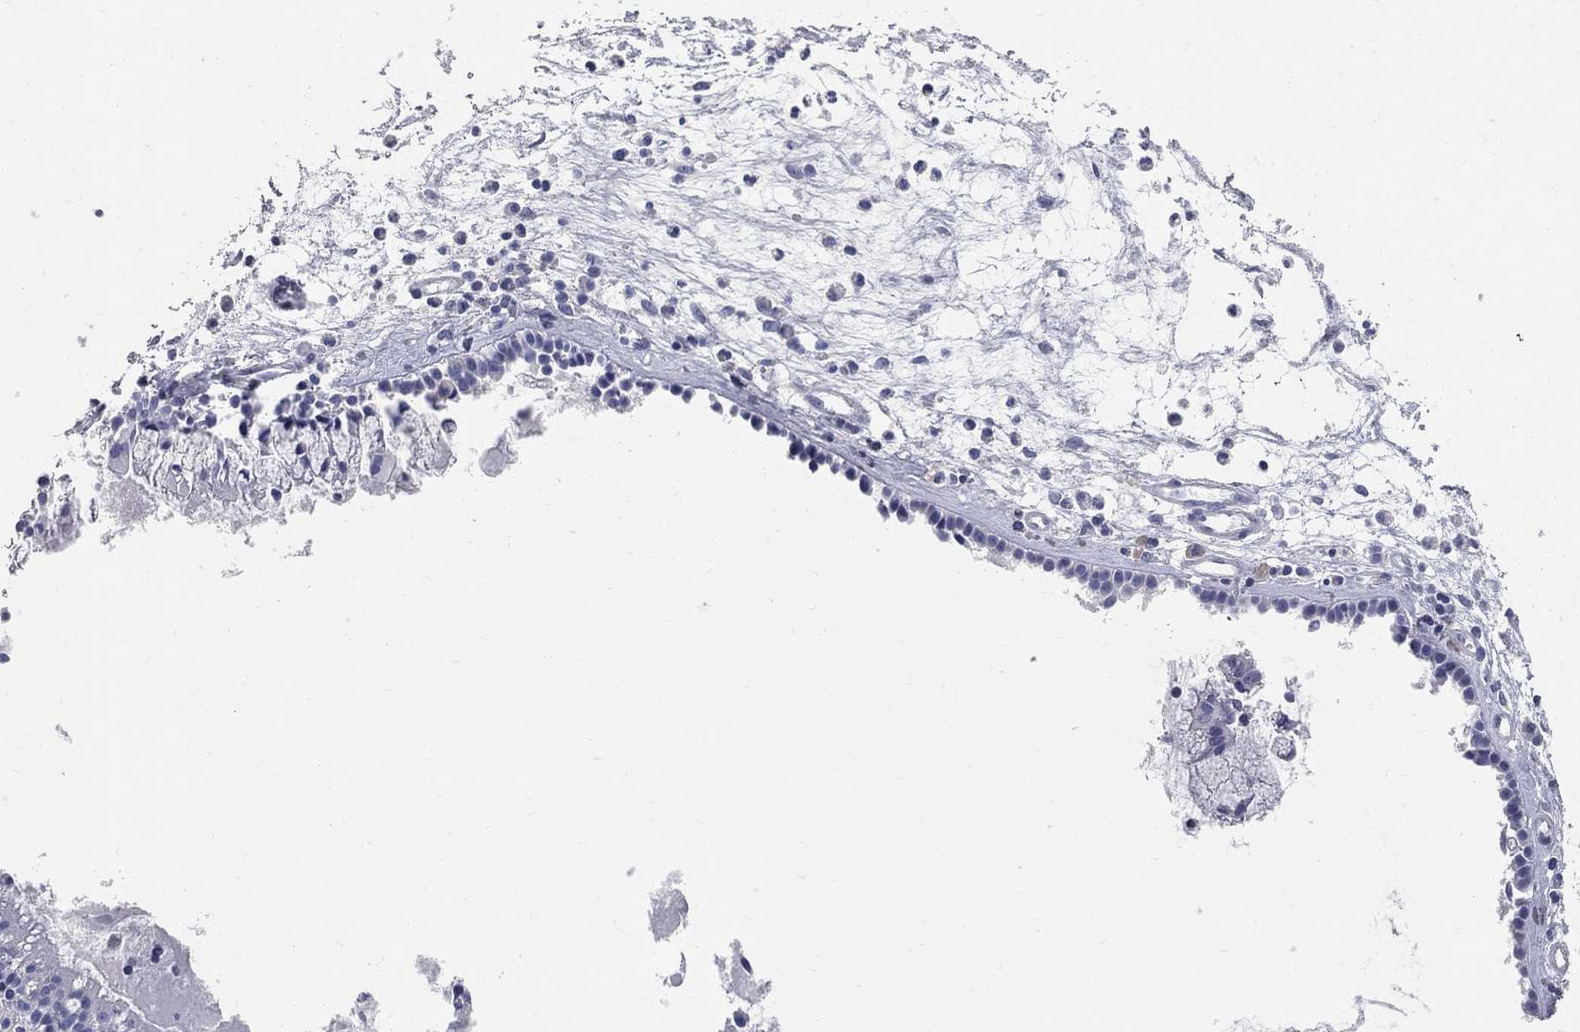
{"staining": {"intensity": "negative", "quantity": "none", "location": "none"}, "tissue": "nasopharynx", "cell_type": "Respiratory epithelial cells", "image_type": "normal", "snomed": [{"axis": "morphology", "description": "Normal tissue, NOS"}, {"axis": "topography", "description": "Nasopharynx"}], "caption": "Immunohistochemistry of benign human nasopharynx reveals no positivity in respiratory epithelial cells.", "gene": "AOX1", "patient": {"sex": "female", "age": 47}}